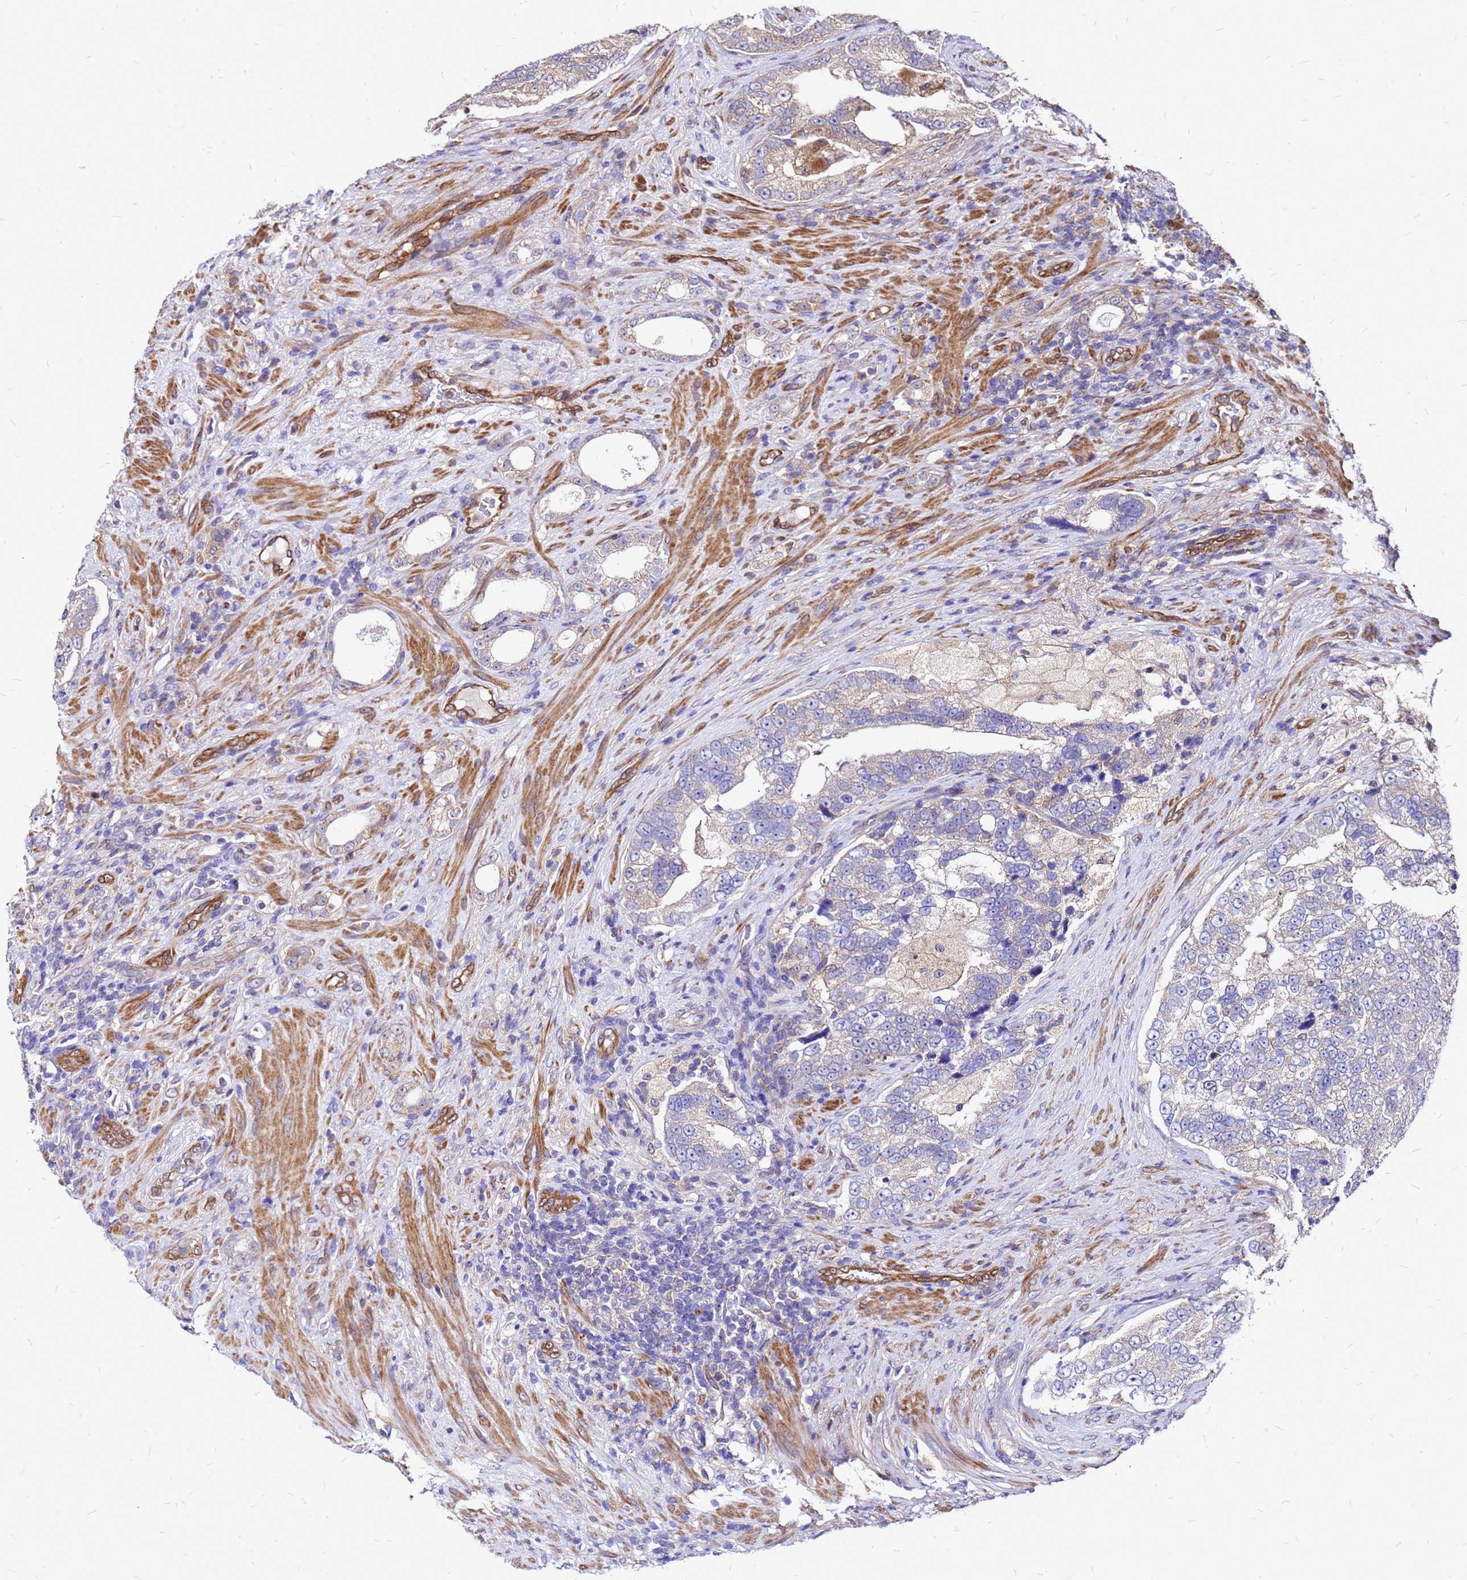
{"staining": {"intensity": "weak", "quantity": "<25%", "location": "cytoplasmic/membranous"}, "tissue": "prostate cancer", "cell_type": "Tumor cells", "image_type": "cancer", "snomed": [{"axis": "morphology", "description": "Adenocarcinoma, High grade"}, {"axis": "topography", "description": "Prostate"}], "caption": "Immunohistochemistry (IHC) of human prostate high-grade adenocarcinoma displays no positivity in tumor cells. Brightfield microscopy of immunohistochemistry stained with DAB (brown) and hematoxylin (blue), captured at high magnification.", "gene": "DUSP23", "patient": {"sex": "male", "age": 70}}